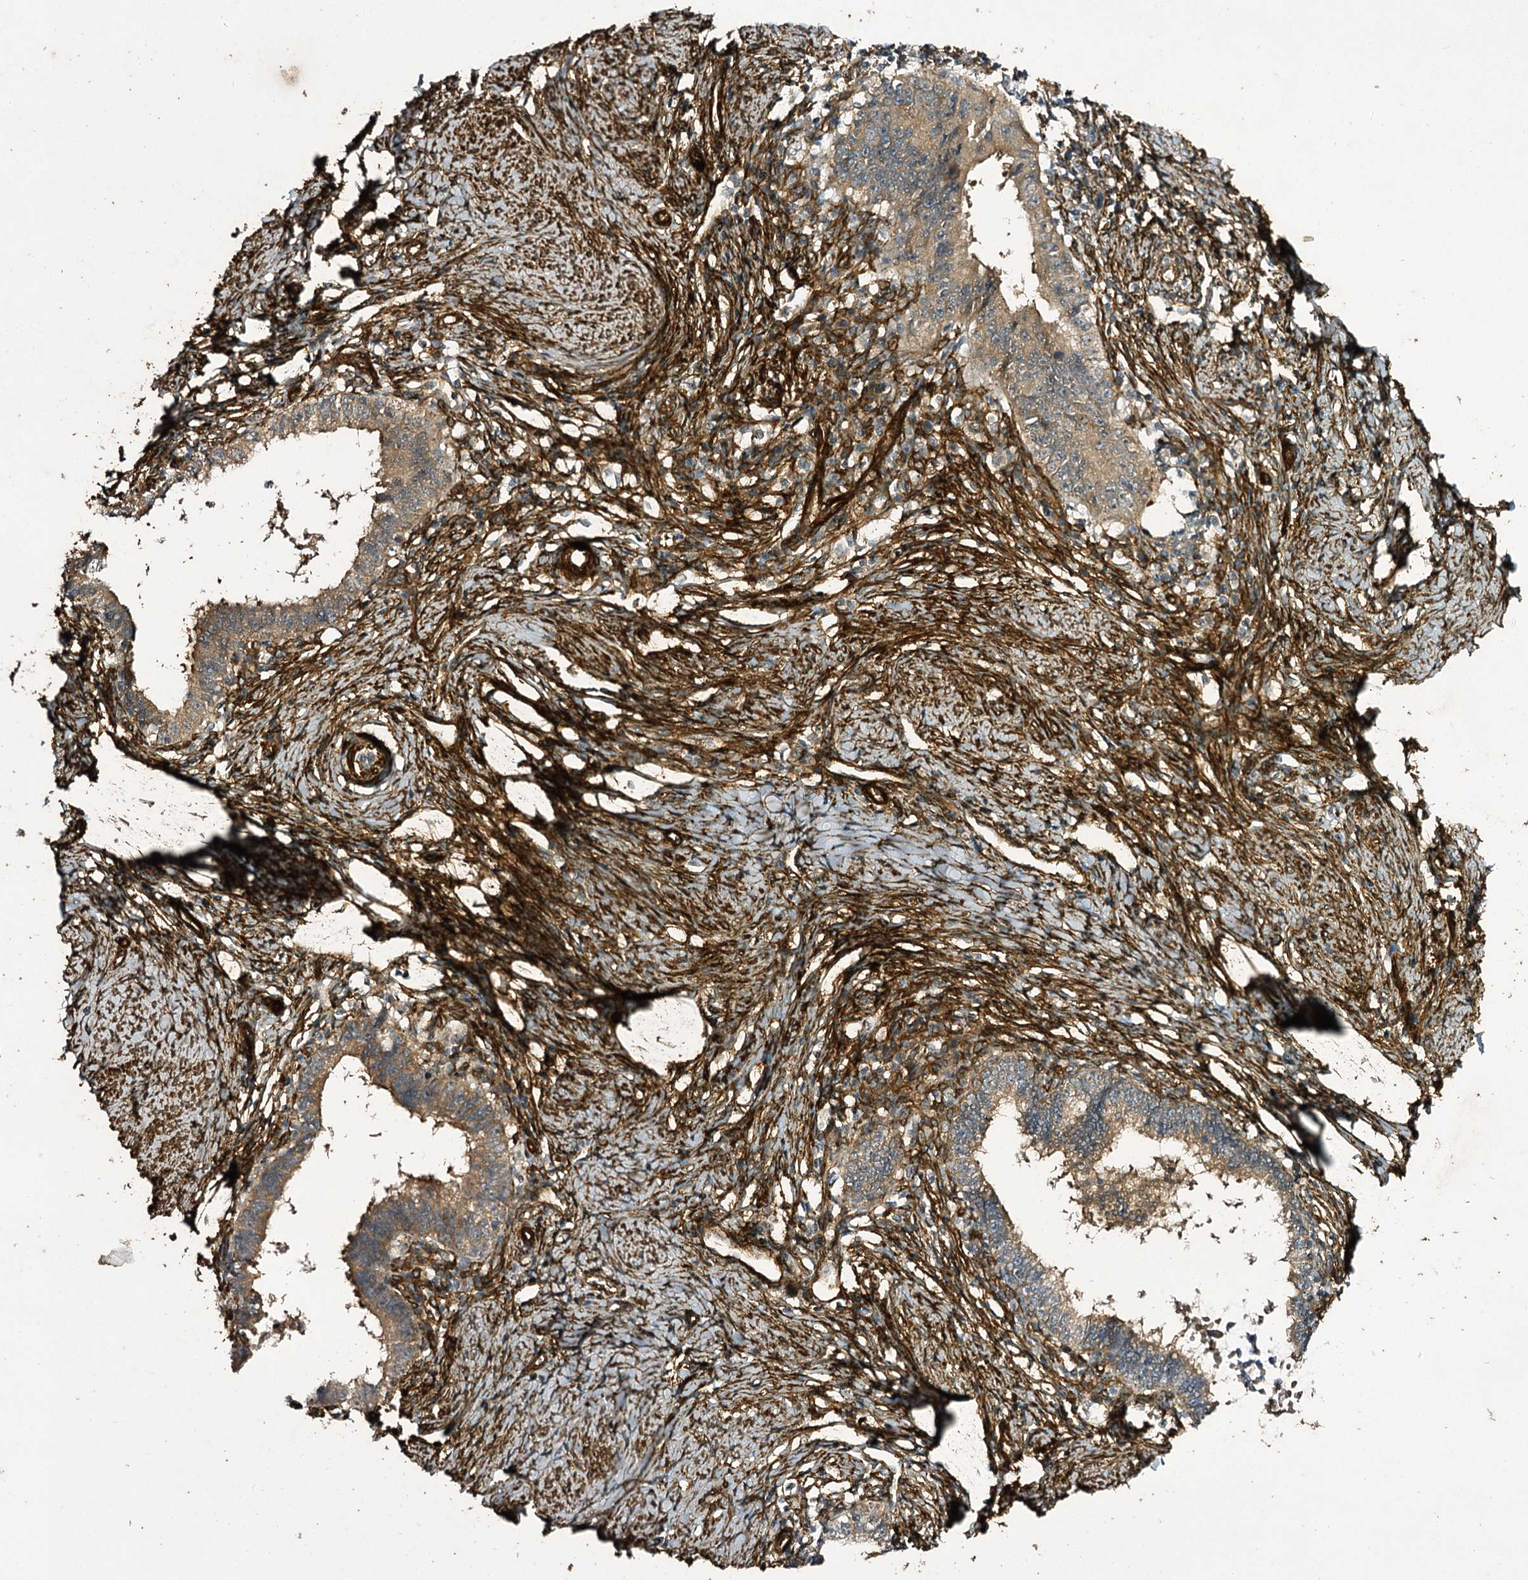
{"staining": {"intensity": "weak", "quantity": ">75%", "location": "cytoplasmic/membranous"}, "tissue": "cervical cancer", "cell_type": "Tumor cells", "image_type": "cancer", "snomed": [{"axis": "morphology", "description": "Adenocarcinoma, NOS"}, {"axis": "topography", "description": "Cervix"}], "caption": "Immunohistochemistry micrograph of neoplastic tissue: human cervical cancer stained using IHC reveals low levels of weak protein expression localized specifically in the cytoplasmic/membranous of tumor cells, appearing as a cytoplasmic/membranous brown color.", "gene": "MYO1C", "patient": {"sex": "female", "age": 36}}